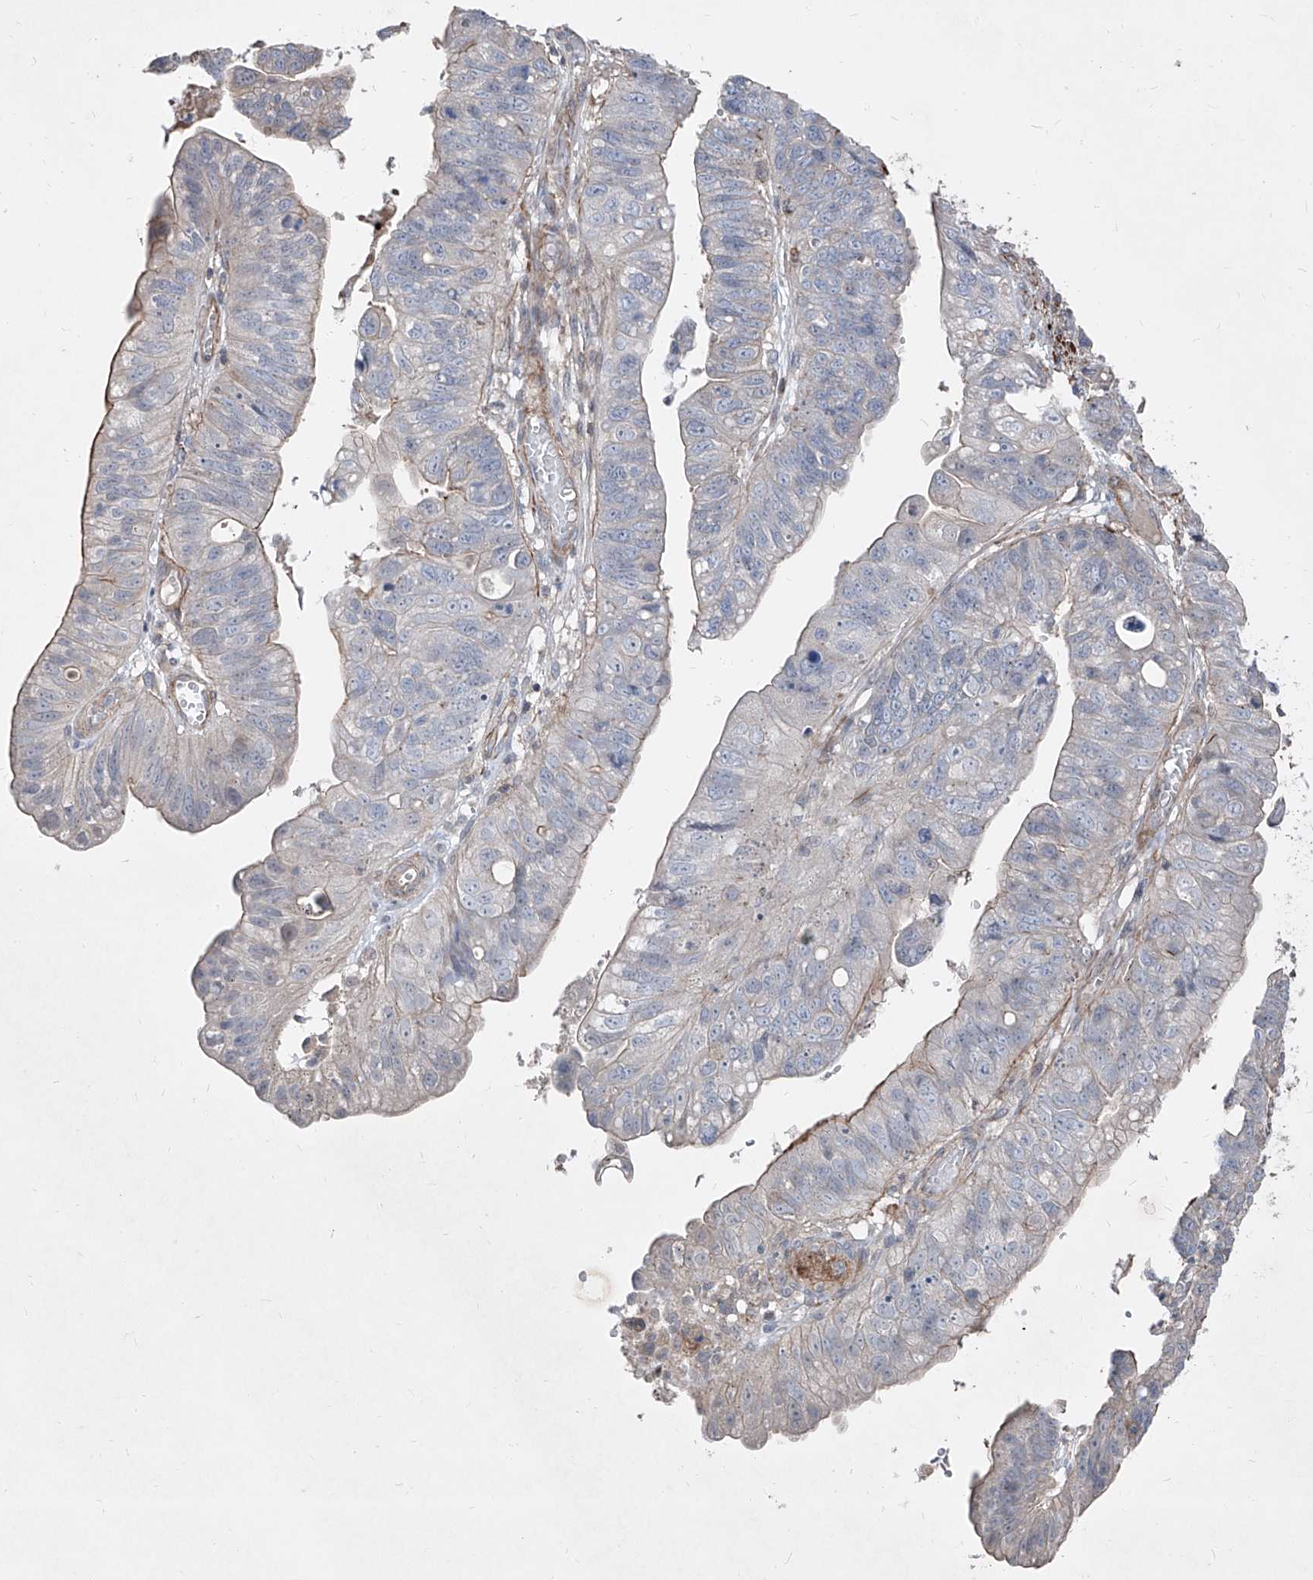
{"staining": {"intensity": "moderate", "quantity": "<25%", "location": "cytoplasmic/membranous"}, "tissue": "stomach cancer", "cell_type": "Tumor cells", "image_type": "cancer", "snomed": [{"axis": "morphology", "description": "Adenocarcinoma, NOS"}, {"axis": "topography", "description": "Stomach"}], "caption": "Immunohistochemical staining of human stomach adenocarcinoma demonstrates low levels of moderate cytoplasmic/membranous protein expression in about <25% of tumor cells.", "gene": "UFD1", "patient": {"sex": "male", "age": 59}}